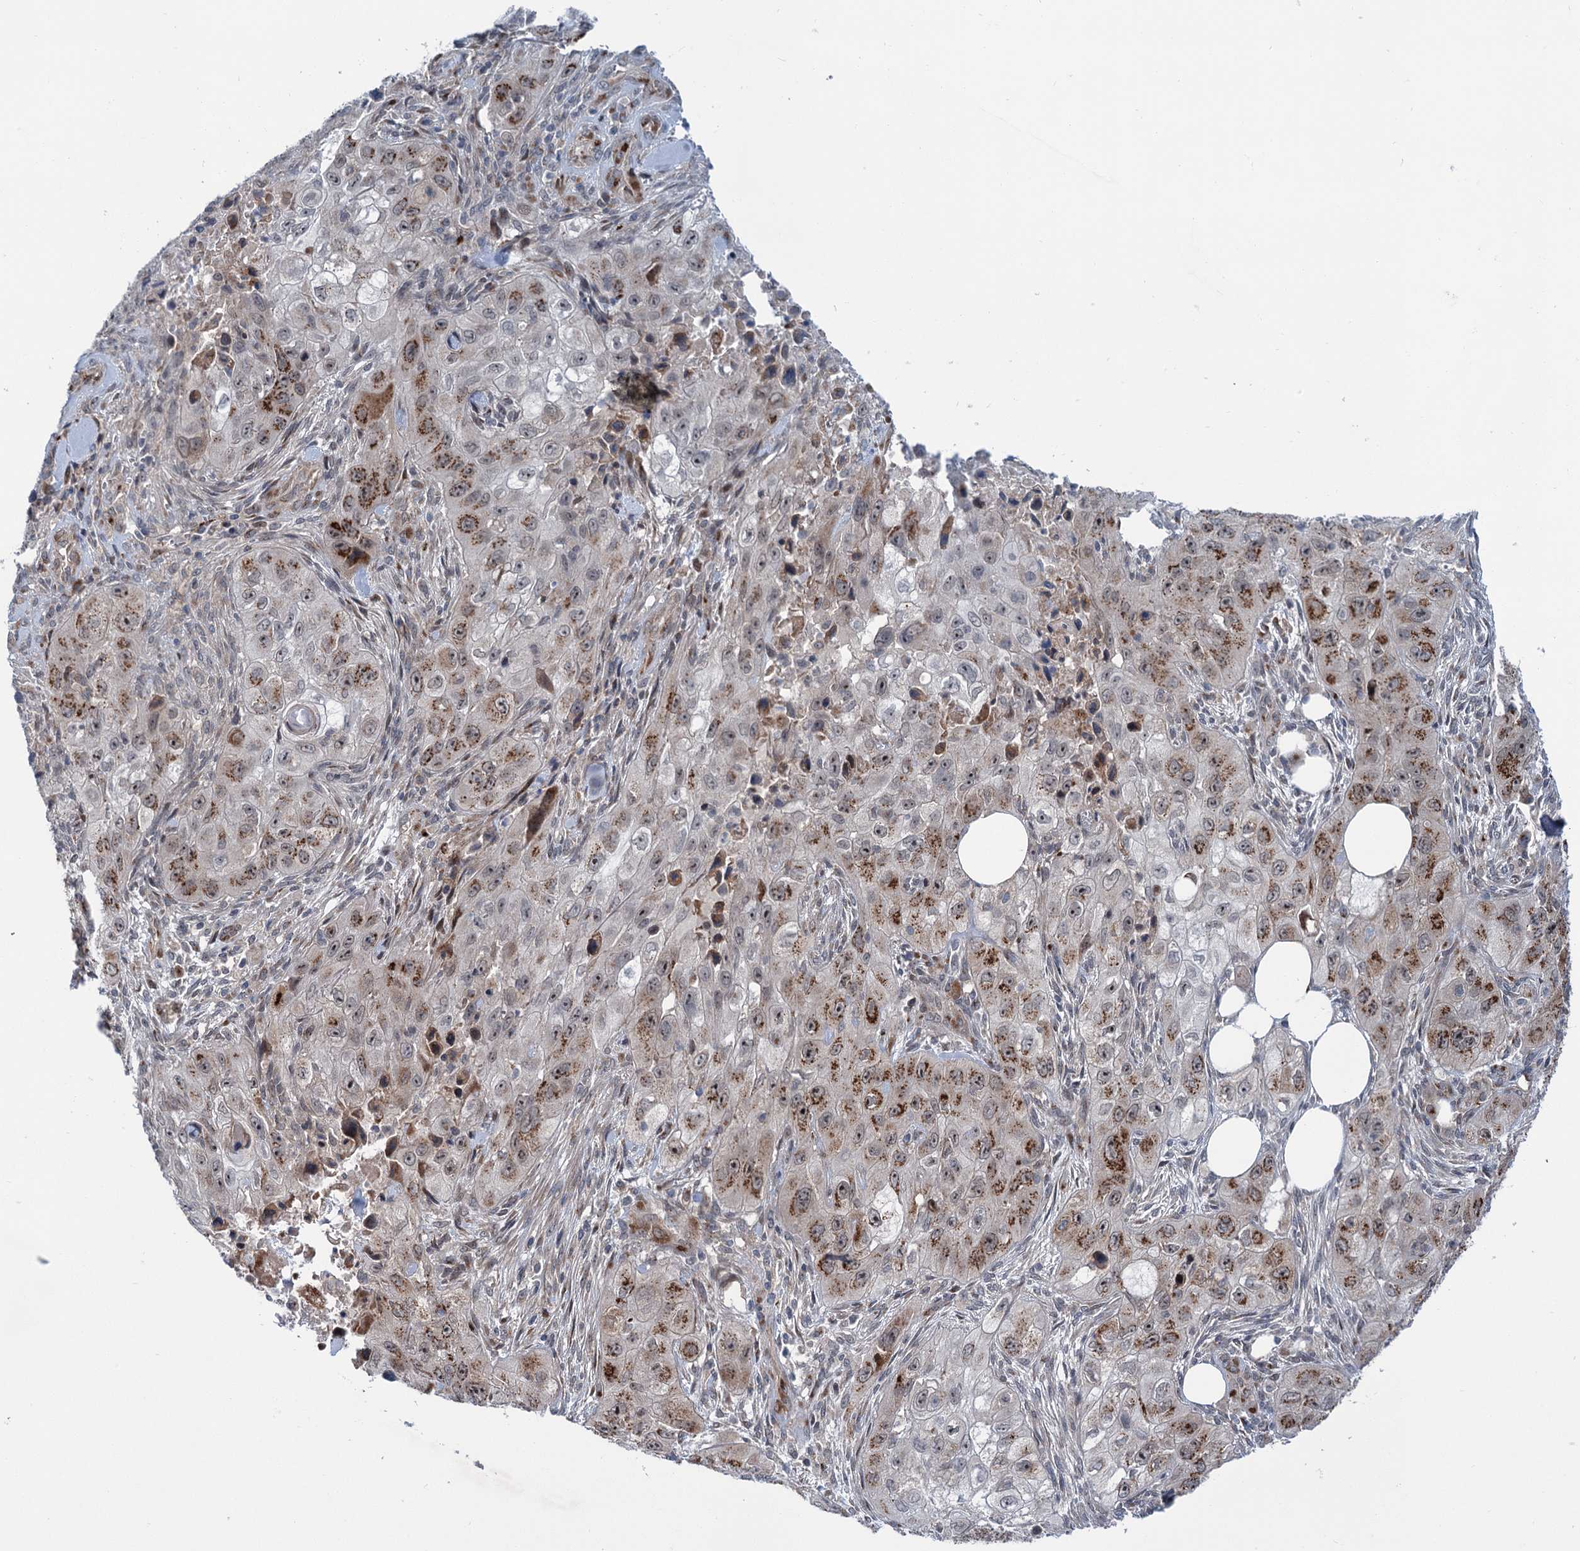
{"staining": {"intensity": "strong", "quantity": "25%-75%", "location": "cytoplasmic/membranous"}, "tissue": "skin cancer", "cell_type": "Tumor cells", "image_type": "cancer", "snomed": [{"axis": "morphology", "description": "Squamous cell carcinoma, NOS"}, {"axis": "topography", "description": "Skin"}, {"axis": "topography", "description": "Subcutis"}], "caption": "Skin squamous cell carcinoma stained for a protein exhibits strong cytoplasmic/membranous positivity in tumor cells.", "gene": "ELP4", "patient": {"sex": "male", "age": 73}}